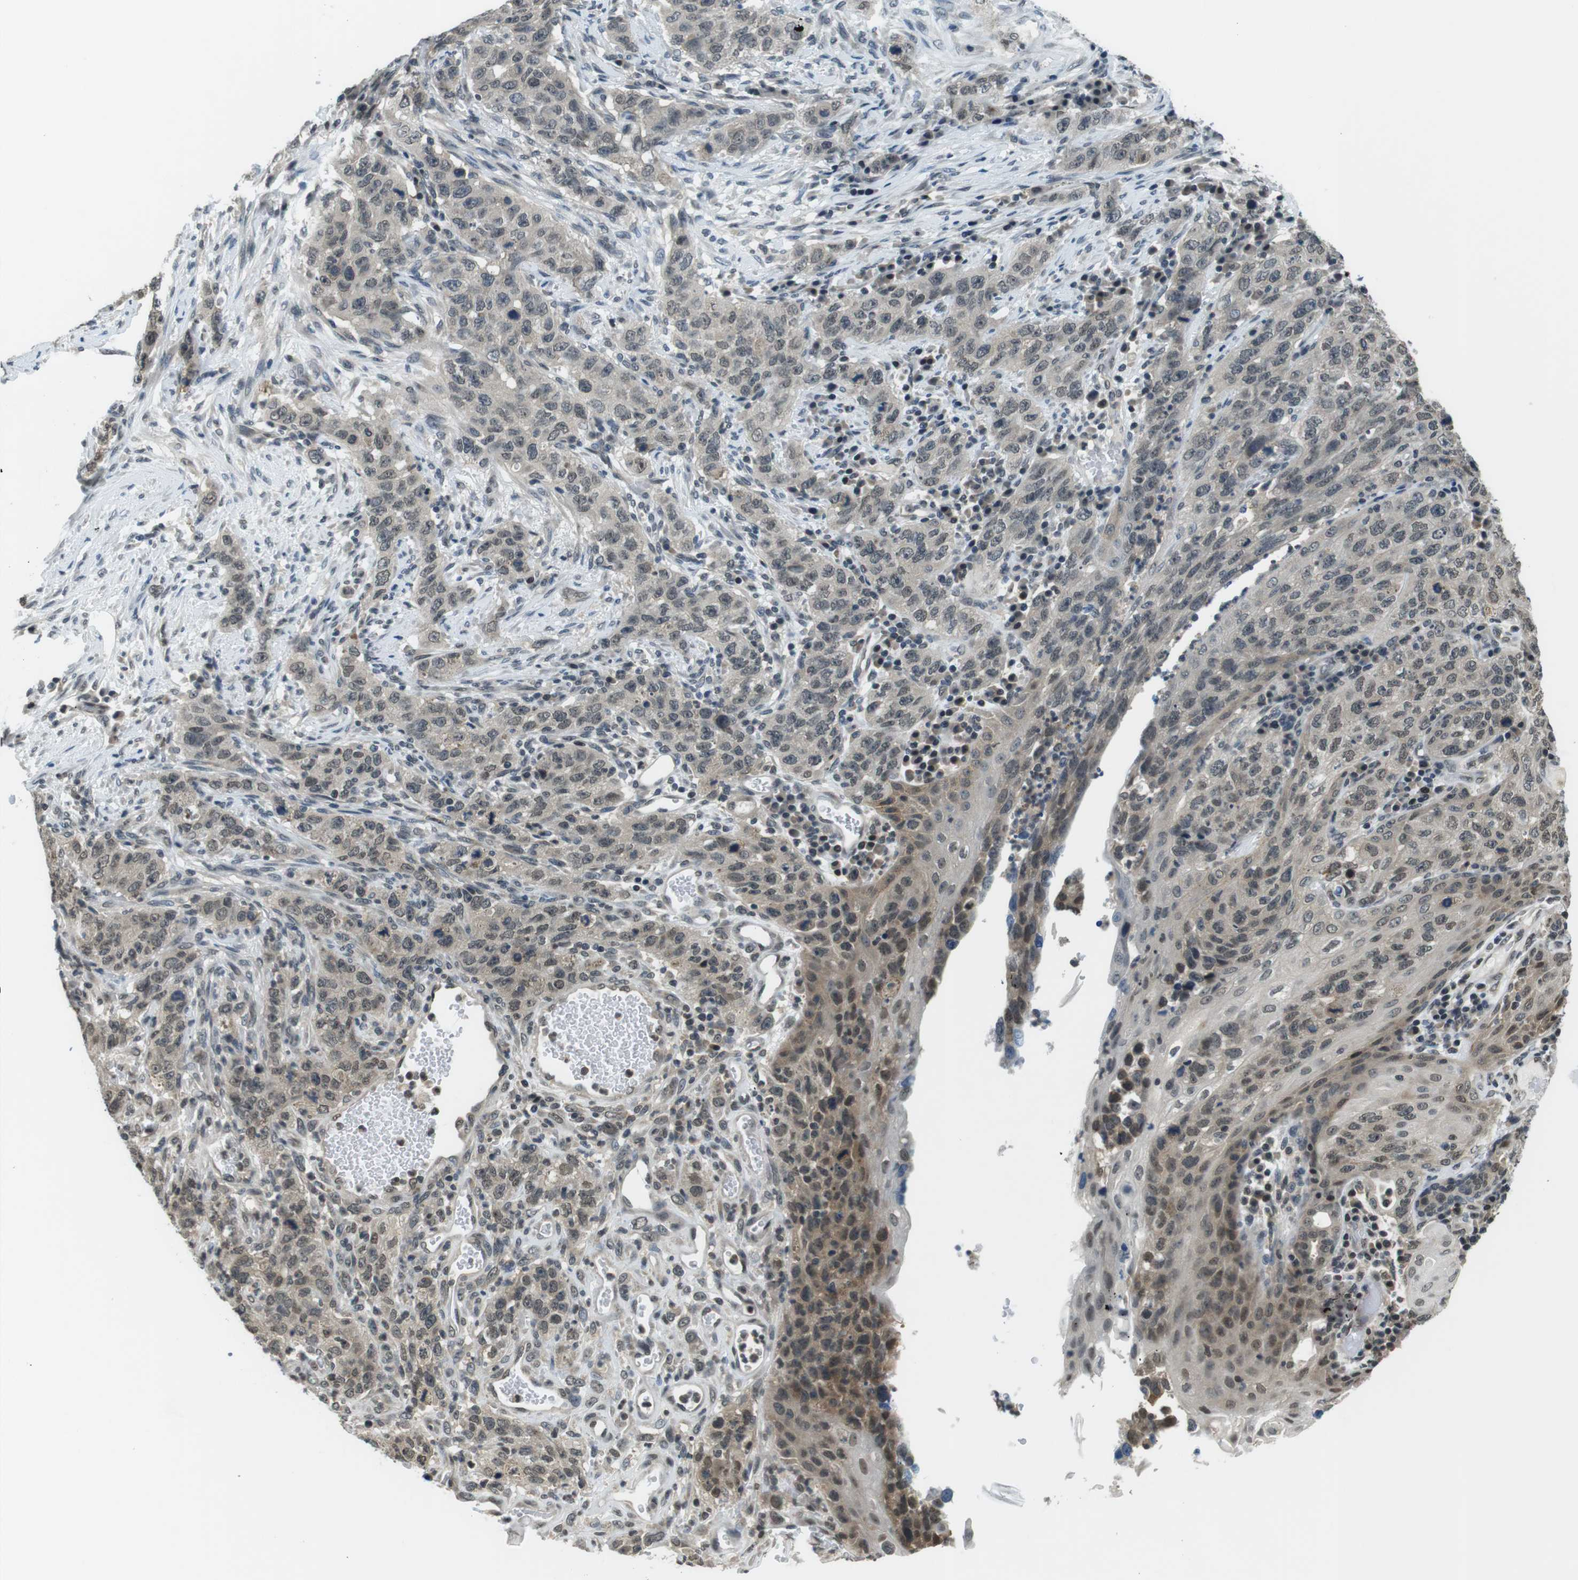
{"staining": {"intensity": "weak", "quantity": "25%-75%", "location": "cytoplasmic/membranous,nuclear"}, "tissue": "stomach cancer", "cell_type": "Tumor cells", "image_type": "cancer", "snomed": [{"axis": "morphology", "description": "Adenocarcinoma, NOS"}, {"axis": "topography", "description": "Stomach"}], "caption": "Adenocarcinoma (stomach) tissue exhibits weak cytoplasmic/membranous and nuclear positivity in approximately 25%-75% of tumor cells", "gene": "NEK4", "patient": {"sex": "male", "age": 48}}